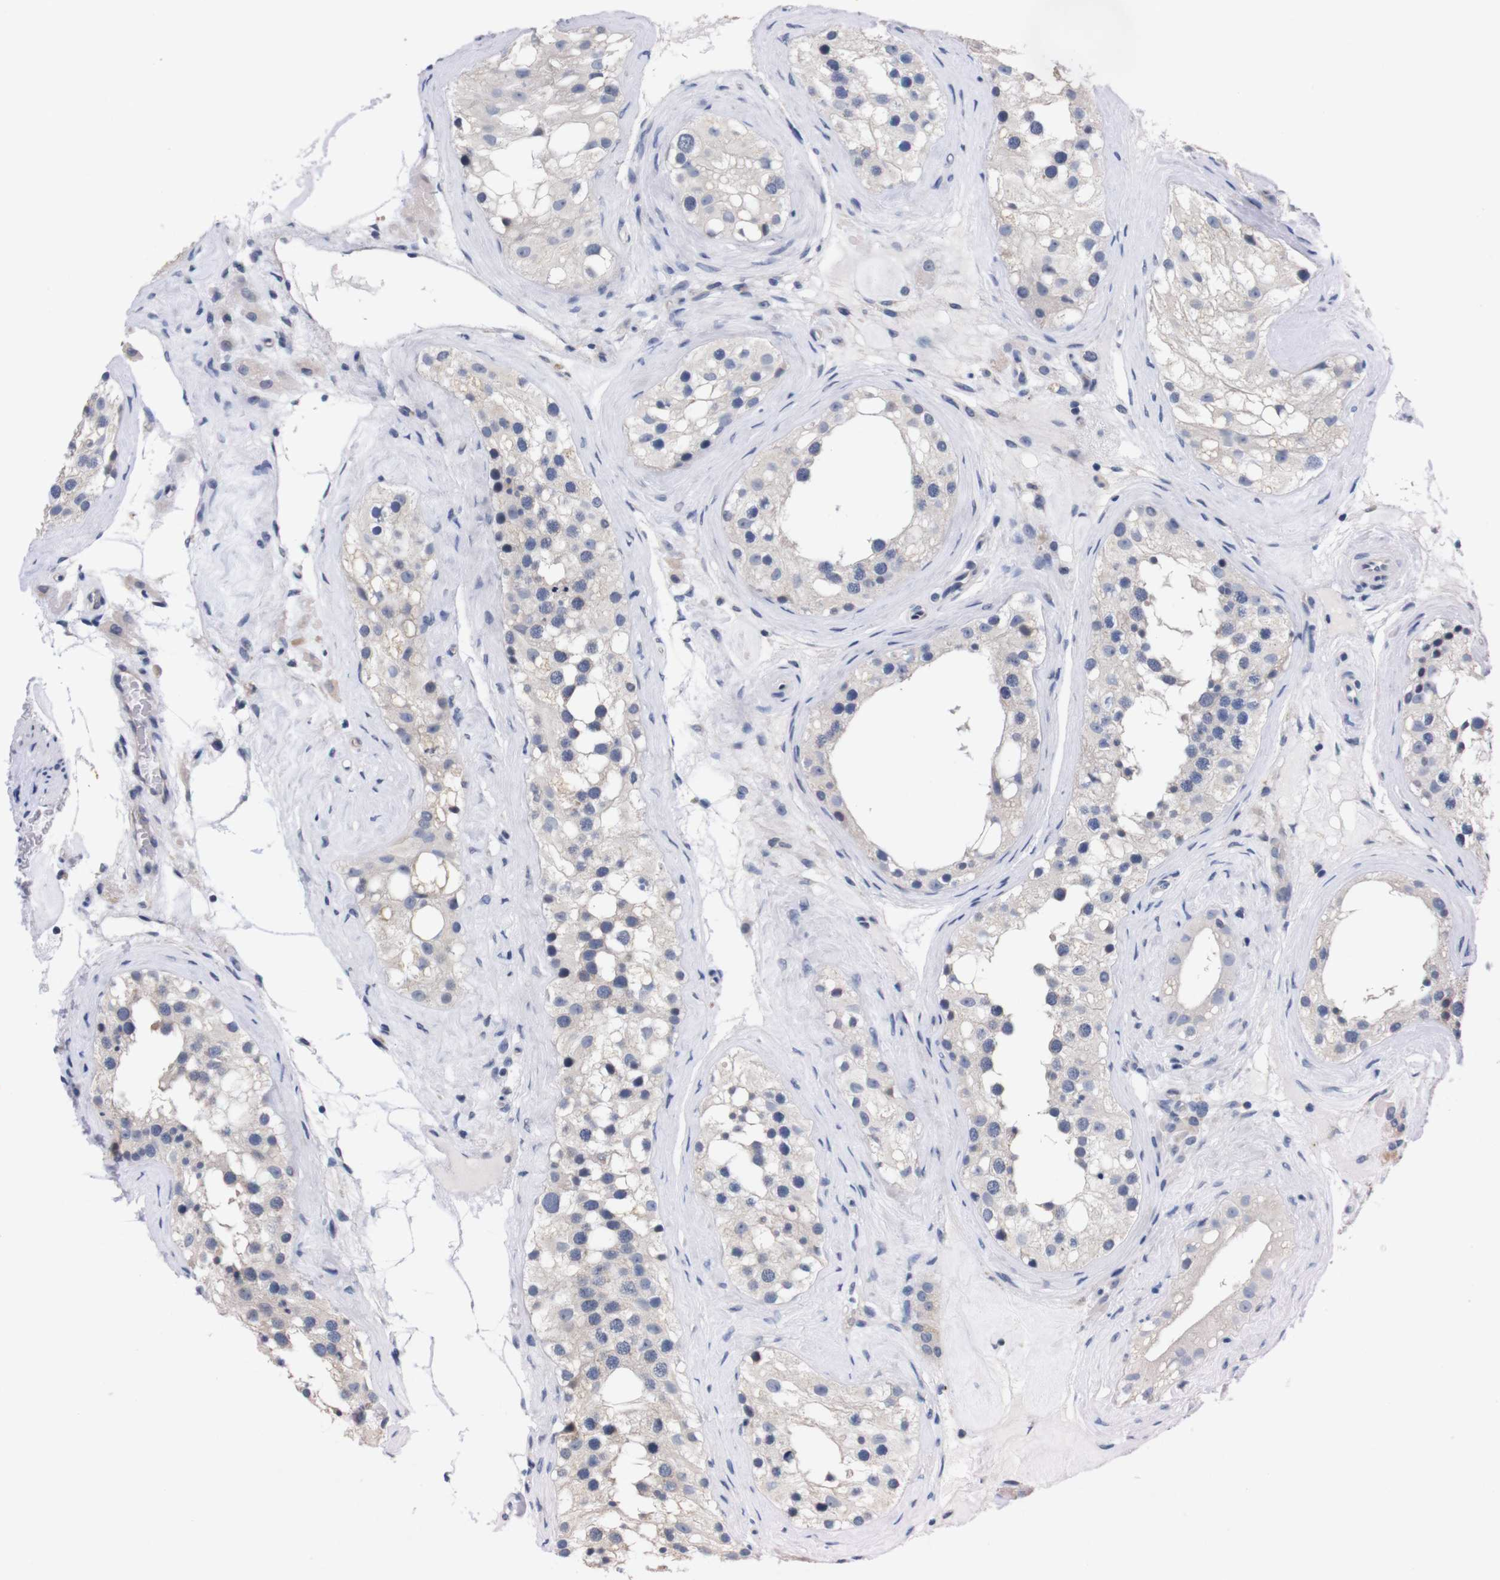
{"staining": {"intensity": "negative", "quantity": "none", "location": "none"}, "tissue": "testis", "cell_type": "Cells in seminiferous ducts", "image_type": "normal", "snomed": [{"axis": "morphology", "description": "Normal tissue, NOS"}, {"axis": "morphology", "description": "Seminoma, NOS"}, {"axis": "topography", "description": "Testis"}], "caption": "There is no significant positivity in cells in seminiferous ducts of testis. (DAB immunohistochemistry (IHC) with hematoxylin counter stain).", "gene": "TNFRSF21", "patient": {"sex": "male", "age": 71}}